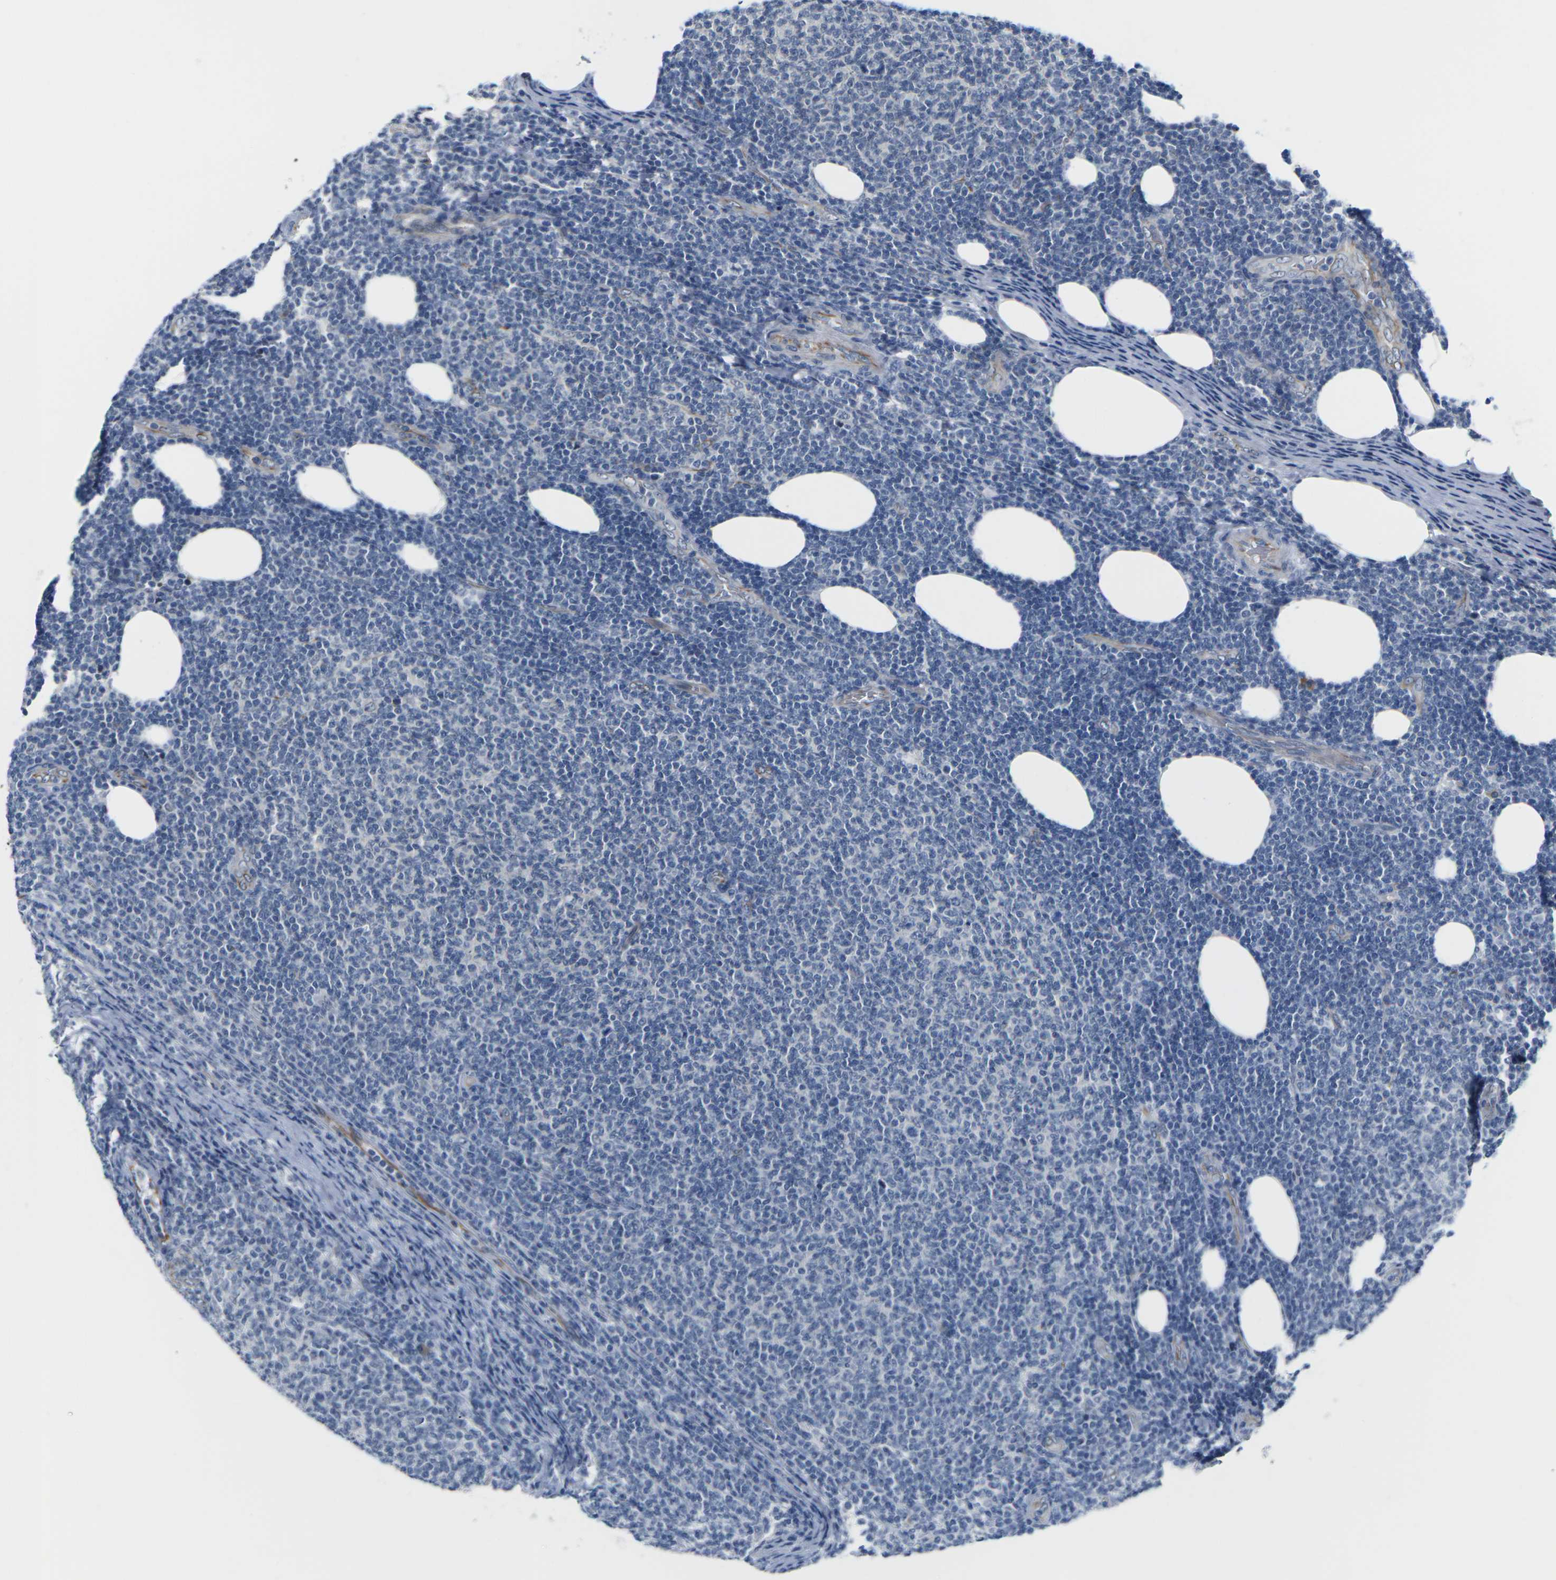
{"staining": {"intensity": "negative", "quantity": "none", "location": "none"}, "tissue": "lymphoma", "cell_type": "Tumor cells", "image_type": "cancer", "snomed": [{"axis": "morphology", "description": "Malignant lymphoma, non-Hodgkin's type, Low grade"}, {"axis": "topography", "description": "Lymph node"}], "caption": "IHC of lymphoma displays no staining in tumor cells. (Stains: DAB (3,3'-diaminobenzidine) IHC with hematoxylin counter stain, Microscopy: brightfield microscopy at high magnification).", "gene": "PKP2", "patient": {"sex": "male", "age": 66}}